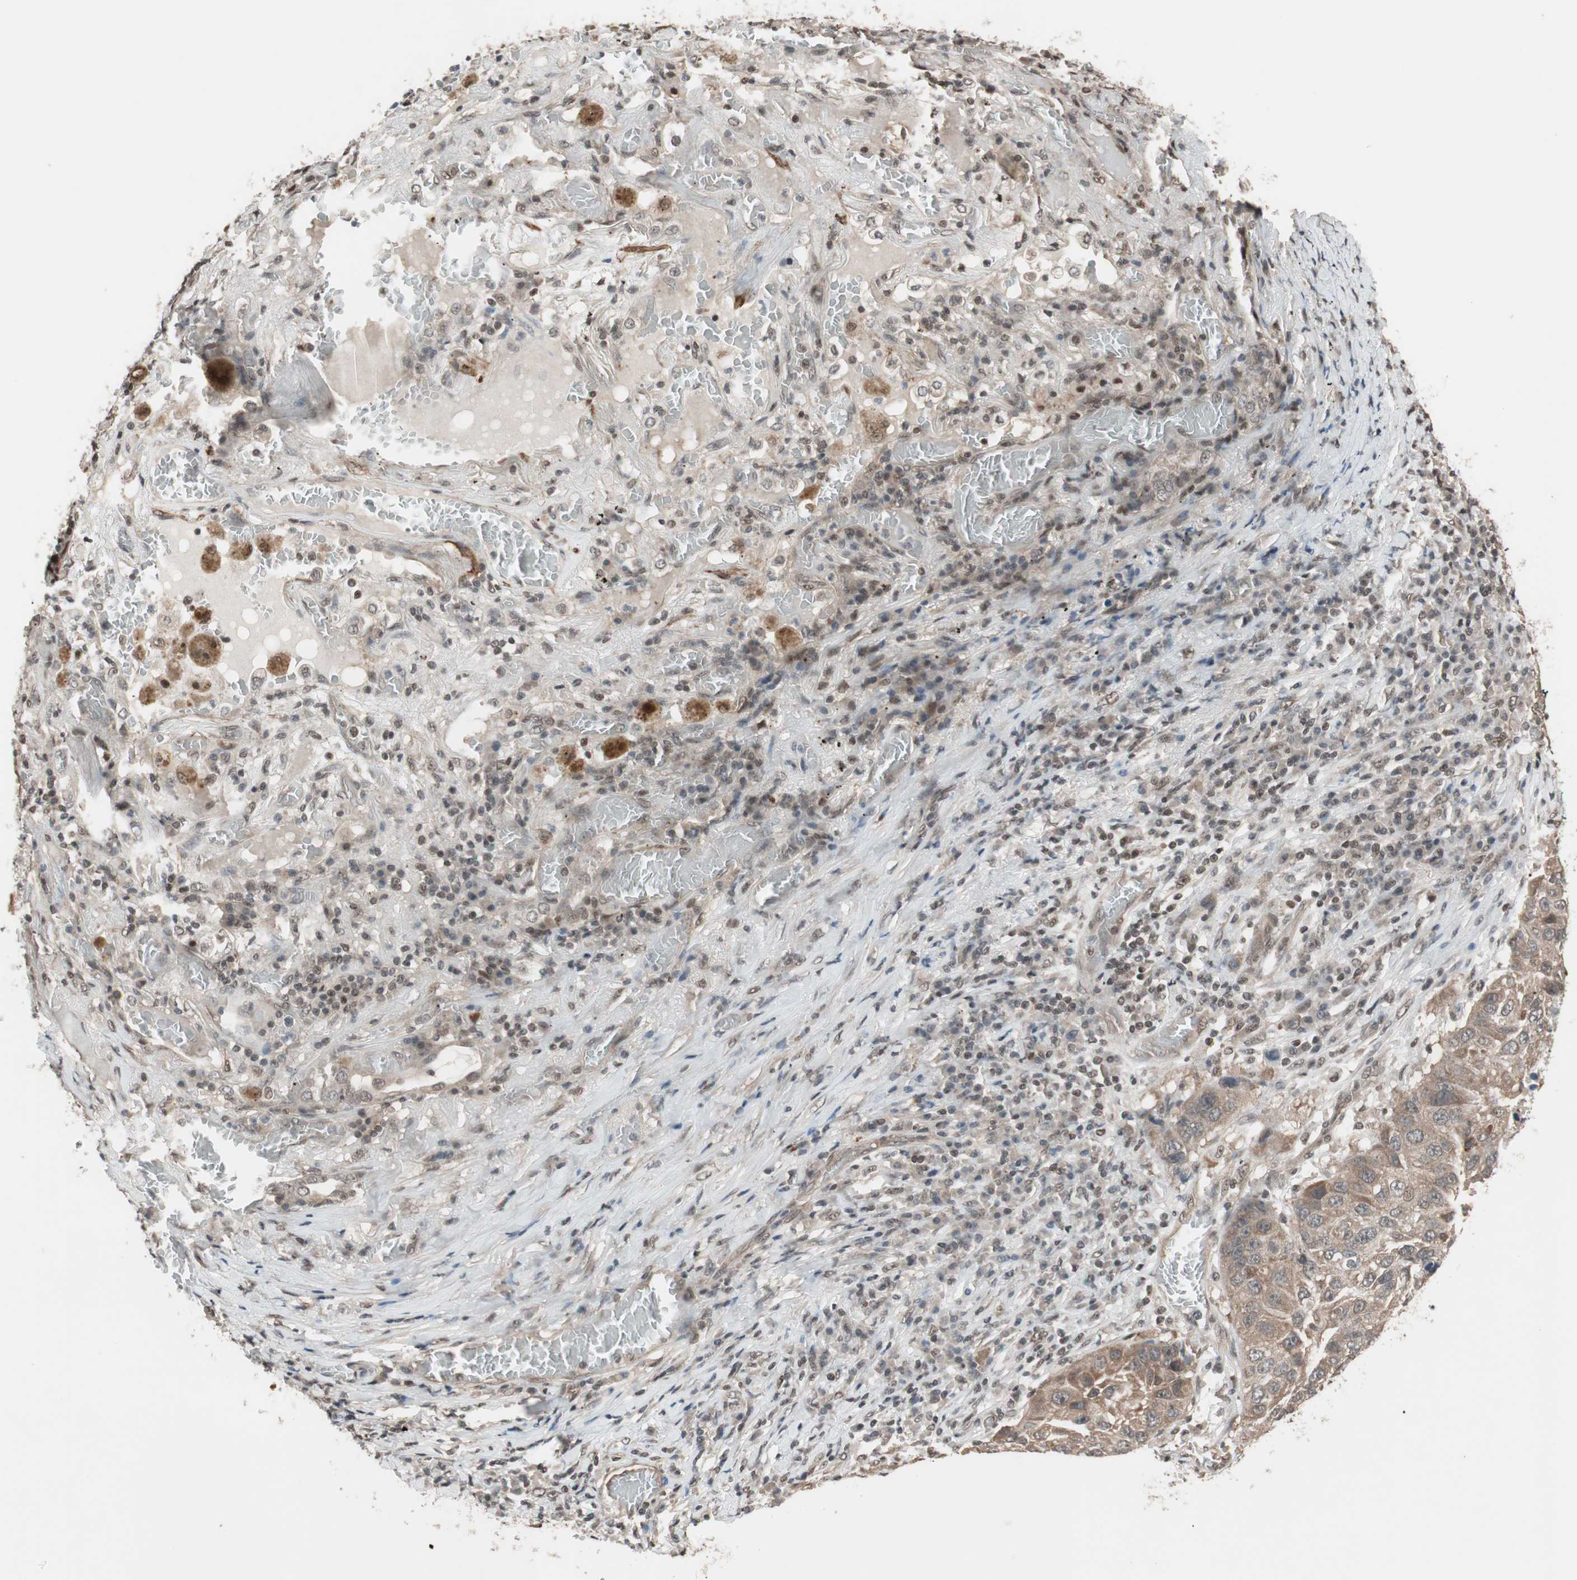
{"staining": {"intensity": "weak", "quantity": ">75%", "location": "cytoplasmic/membranous"}, "tissue": "lung cancer", "cell_type": "Tumor cells", "image_type": "cancer", "snomed": [{"axis": "morphology", "description": "Squamous cell carcinoma, NOS"}, {"axis": "topography", "description": "Lung"}], "caption": "Immunohistochemical staining of lung cancer (squamous cell carcinoma) exhibits low levels of weak cytoplasmic/membranous protein staining in about >75% of tumor cells.", "gene": "DRAP1", "patient": {"sex": "male", "age": 57}}